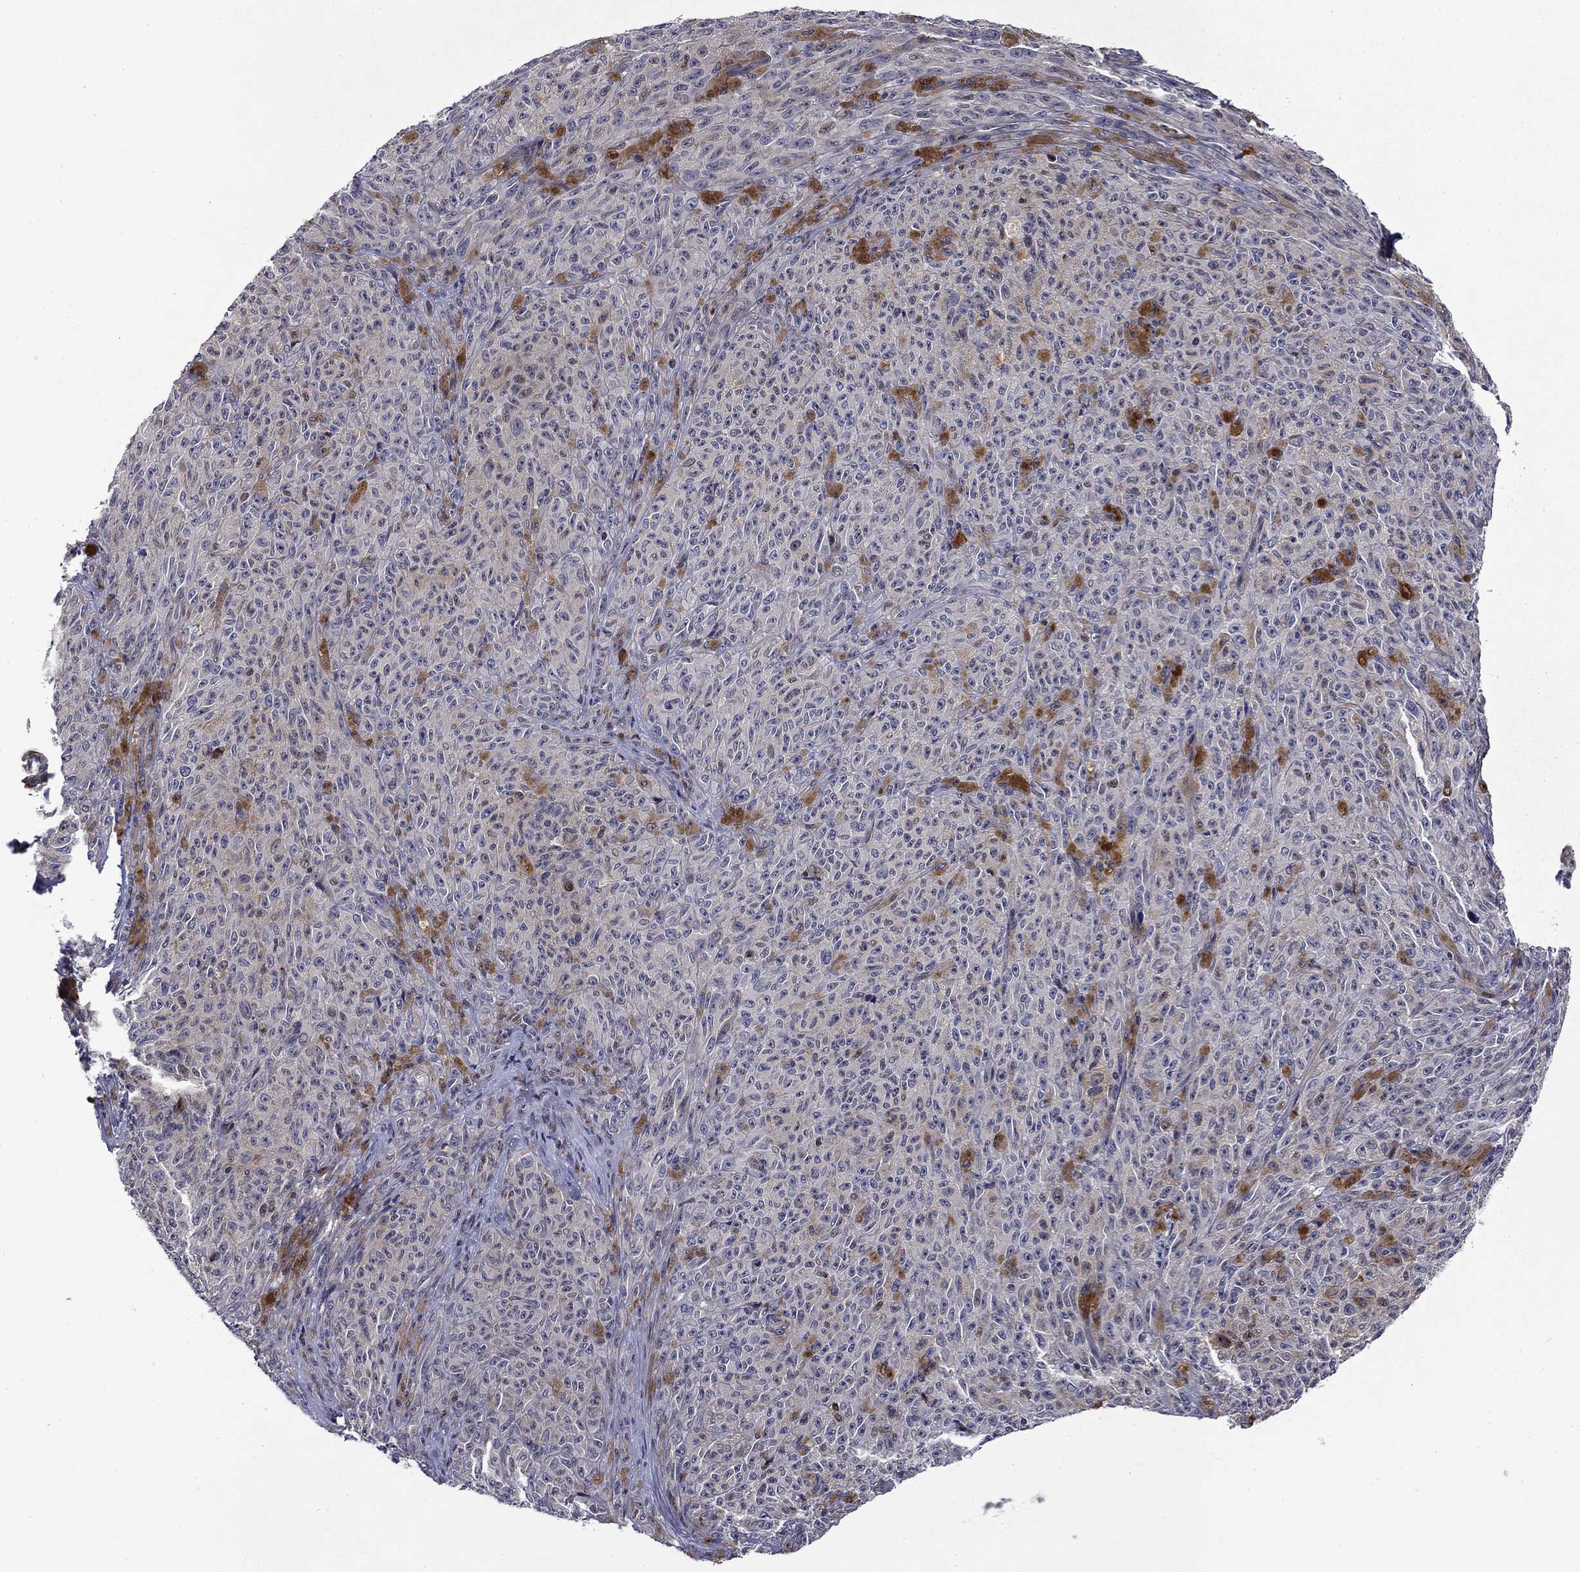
{"staining": {"intensity": "negative", "quantity": "none", "location": "none"}, "tissue": "melanoma", "cell_type": "Tumor cells", "image_type": "cancer", "snomed": [{"axis": "morphology", "description": "Malignant melanoma, NOS"}, {"axis": "topography", "description": "Skin"}], "caption": "A photomicrograph of melanoma stained for a protein exhibits no brown staining in tumor cells.", "gene": "B3GAT1", "patient": {"sex": "female", "age": 82}}